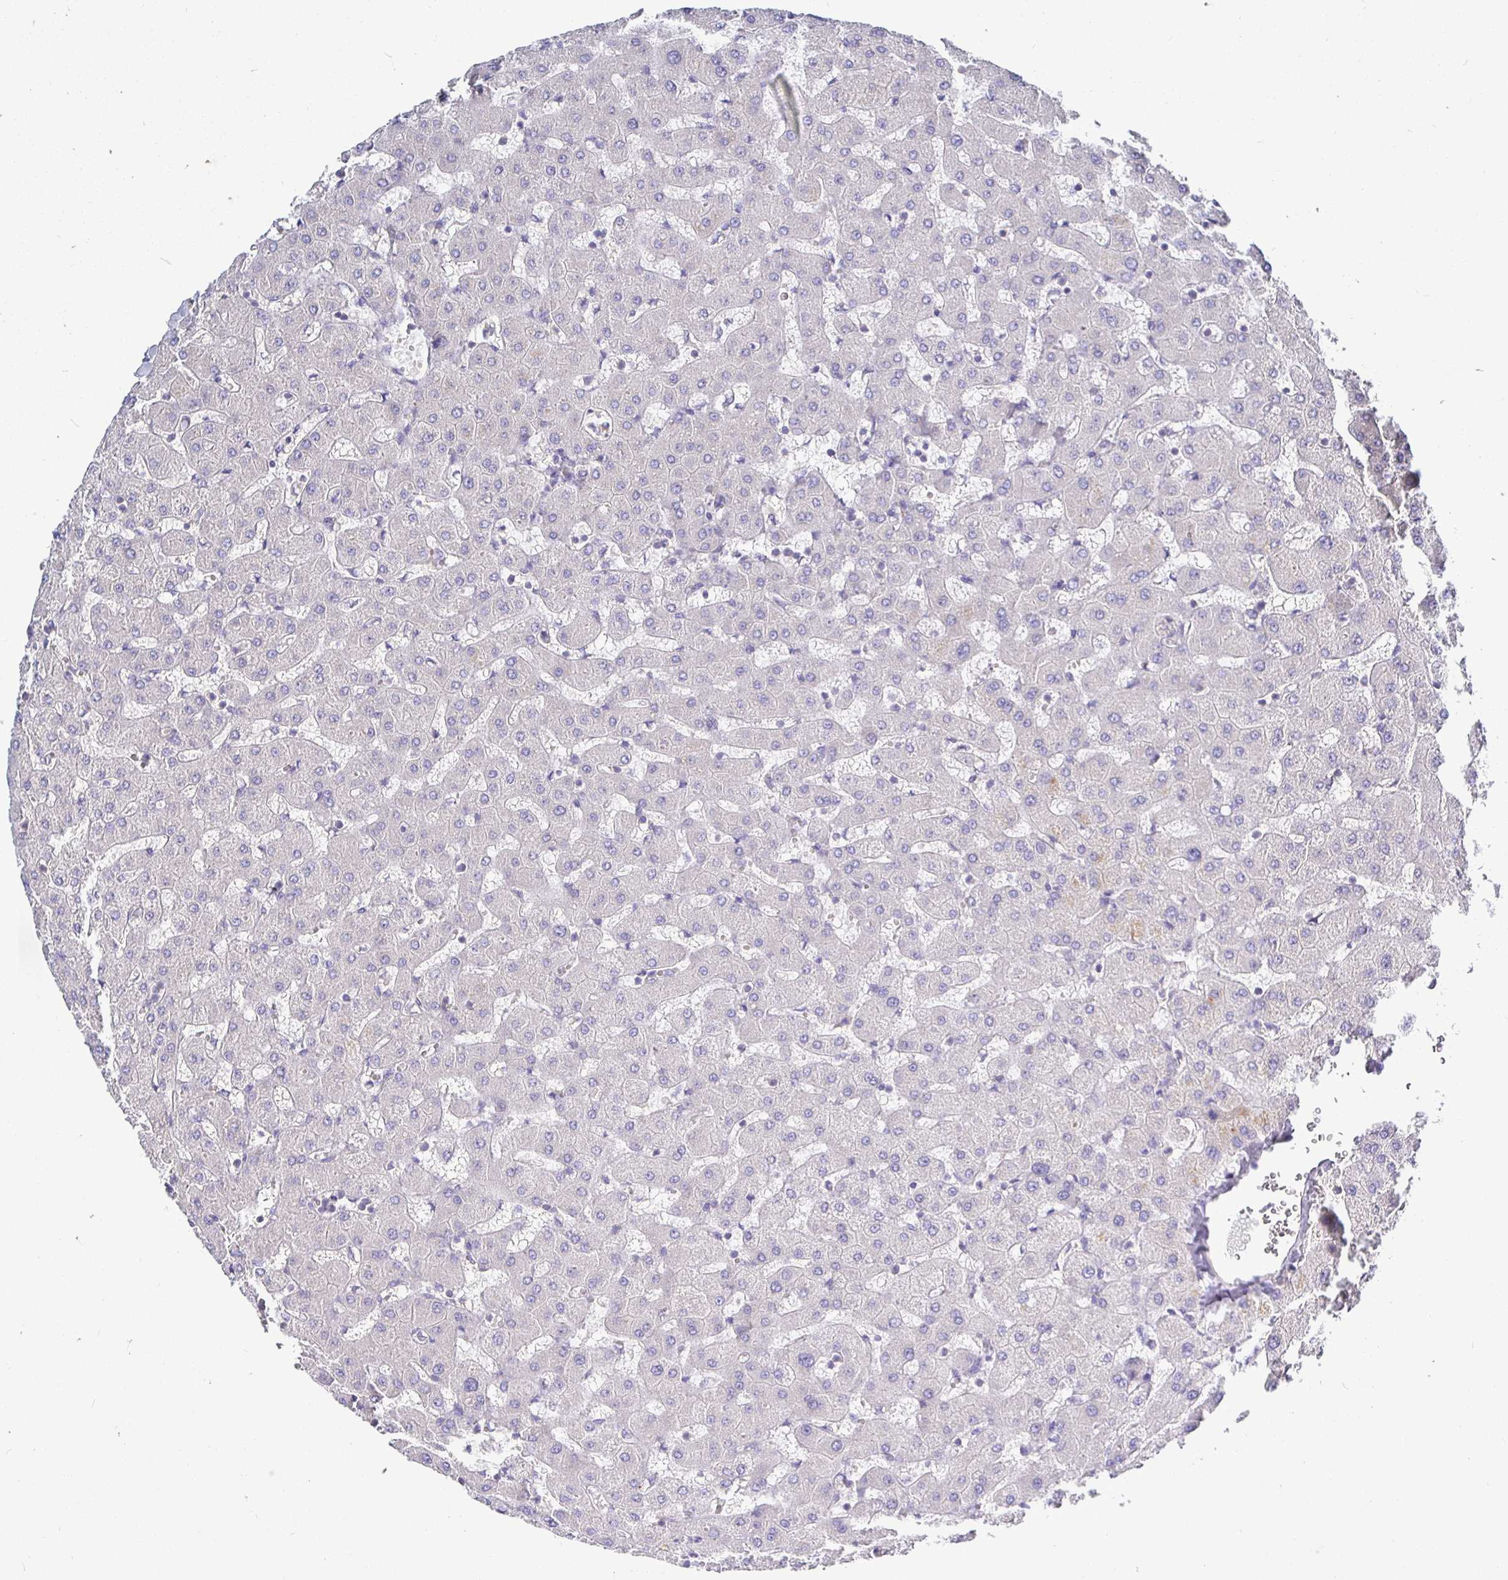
{"staining": {"intensity": "negative", "quantity": "none", "location": "none"}, "tissue": "liver", "cell_type": "Cholangiocytes", "image_type": "normal", "snomed": [{"axis": "morphology", "description": "Normal tissue, NOS"}, {"axis": "topography", "description": "Liver"}], "caption": "Normal liver was stained to show a protein in brown. There is no significant expression in cholangiocytes.", "gene": "KIF21A", "patient": {"sex": "female", "age": 63}}